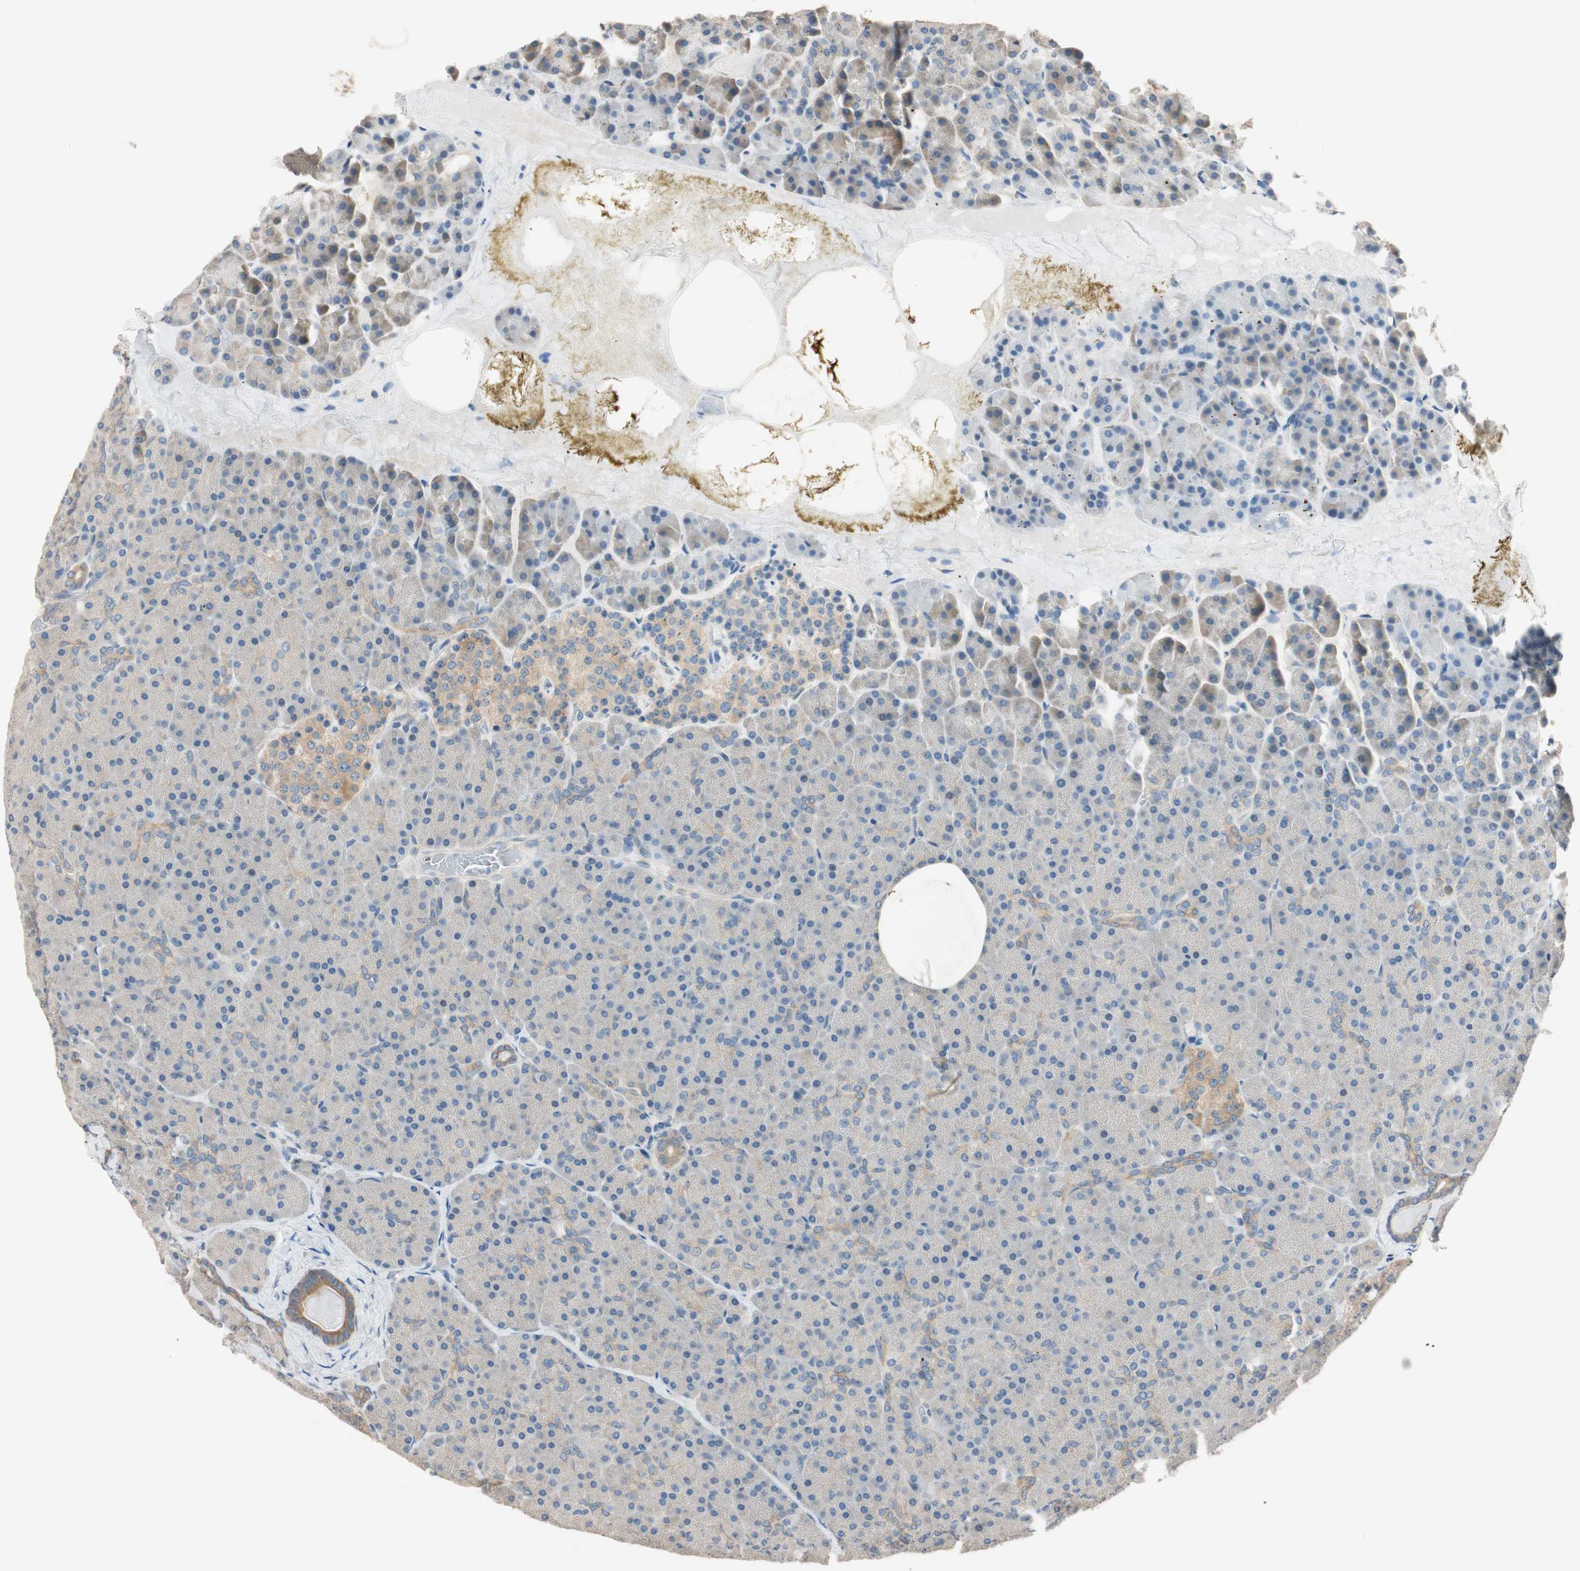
{"staining": {"intensity": "weak", "quantity": "<25%", "location": "cytoplasmic/membranous"}, "tissue": "pancreas", "cell_type": "Exocrine glandular cells", "image_type": "normal", "snomed": [{"axis": "morphology", "description": "Normal tissue, NOS"}, {"axis": "topography", "description": "Pancreas"}], "caption": "IHC image of benign human pancreas stained for a protein (brown), which demonstrates no positivity in exocrine glandular cells.", "gene": "SERPINB5", "patient": {"sex": "female", "age": 35}}